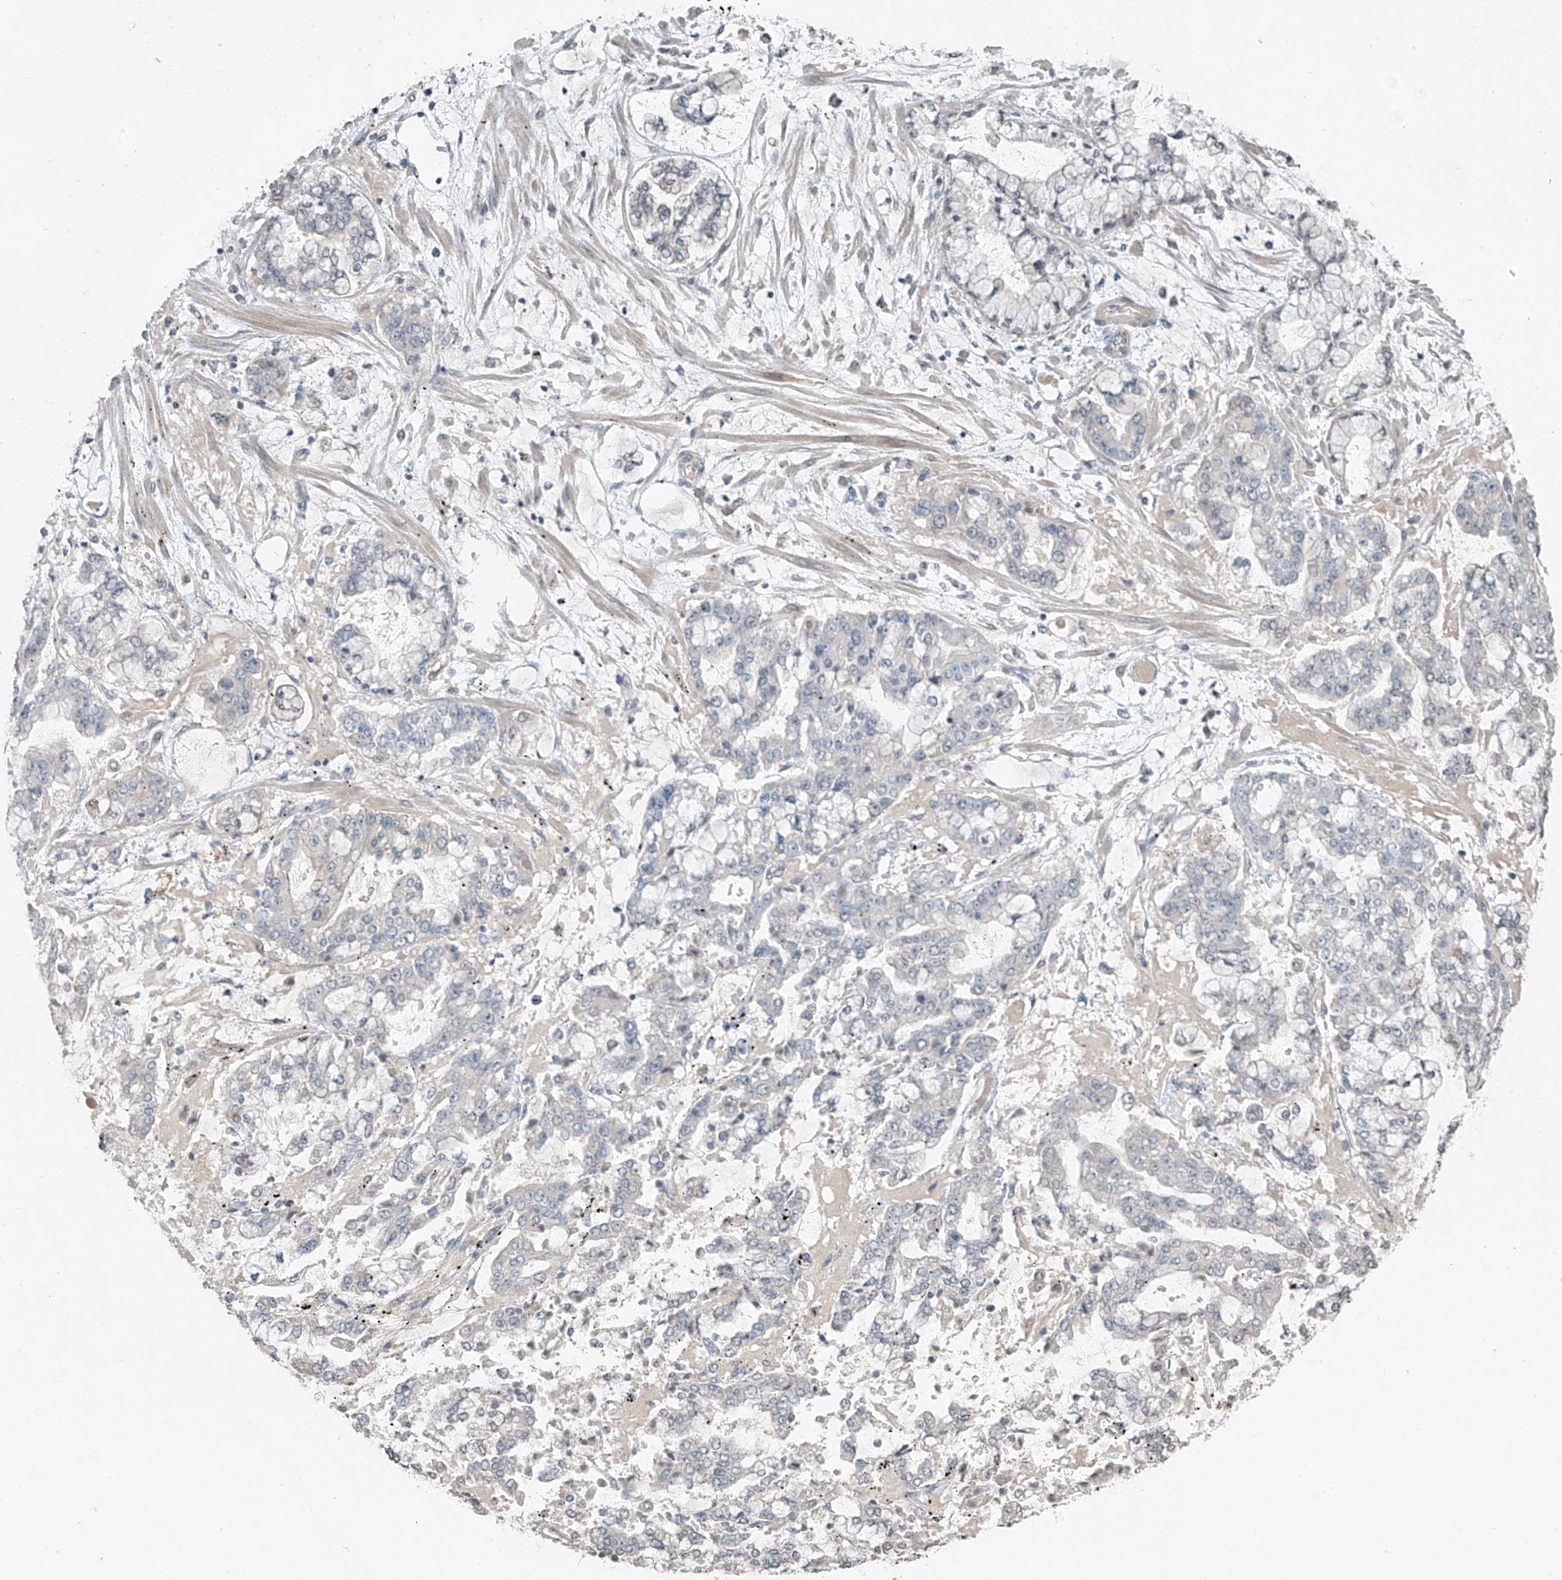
{"staining": {"intensity": "negative", "quantity": "none", "location": "none"}, "tissue": "stomach cancer", "cell_type": "Tumor cells", "image_type": "cancer", "snomed": [{"axis": "morphology", "description": "Normal tissue, NOS"}, {"axis": "morphology", "description": "Adenocarcinoma, NOS"}, {"axis": "topography", "description": "Stomach, upper"}, {"axis": "topography", "description": "Stomach"}], "caption": "Human adenocarcinoma (stomach) stained for a protein using IHC reveals no positivity in tumor cells.", "gene": "HOXA11", "patient": {"sex": "male", "age": 76}}